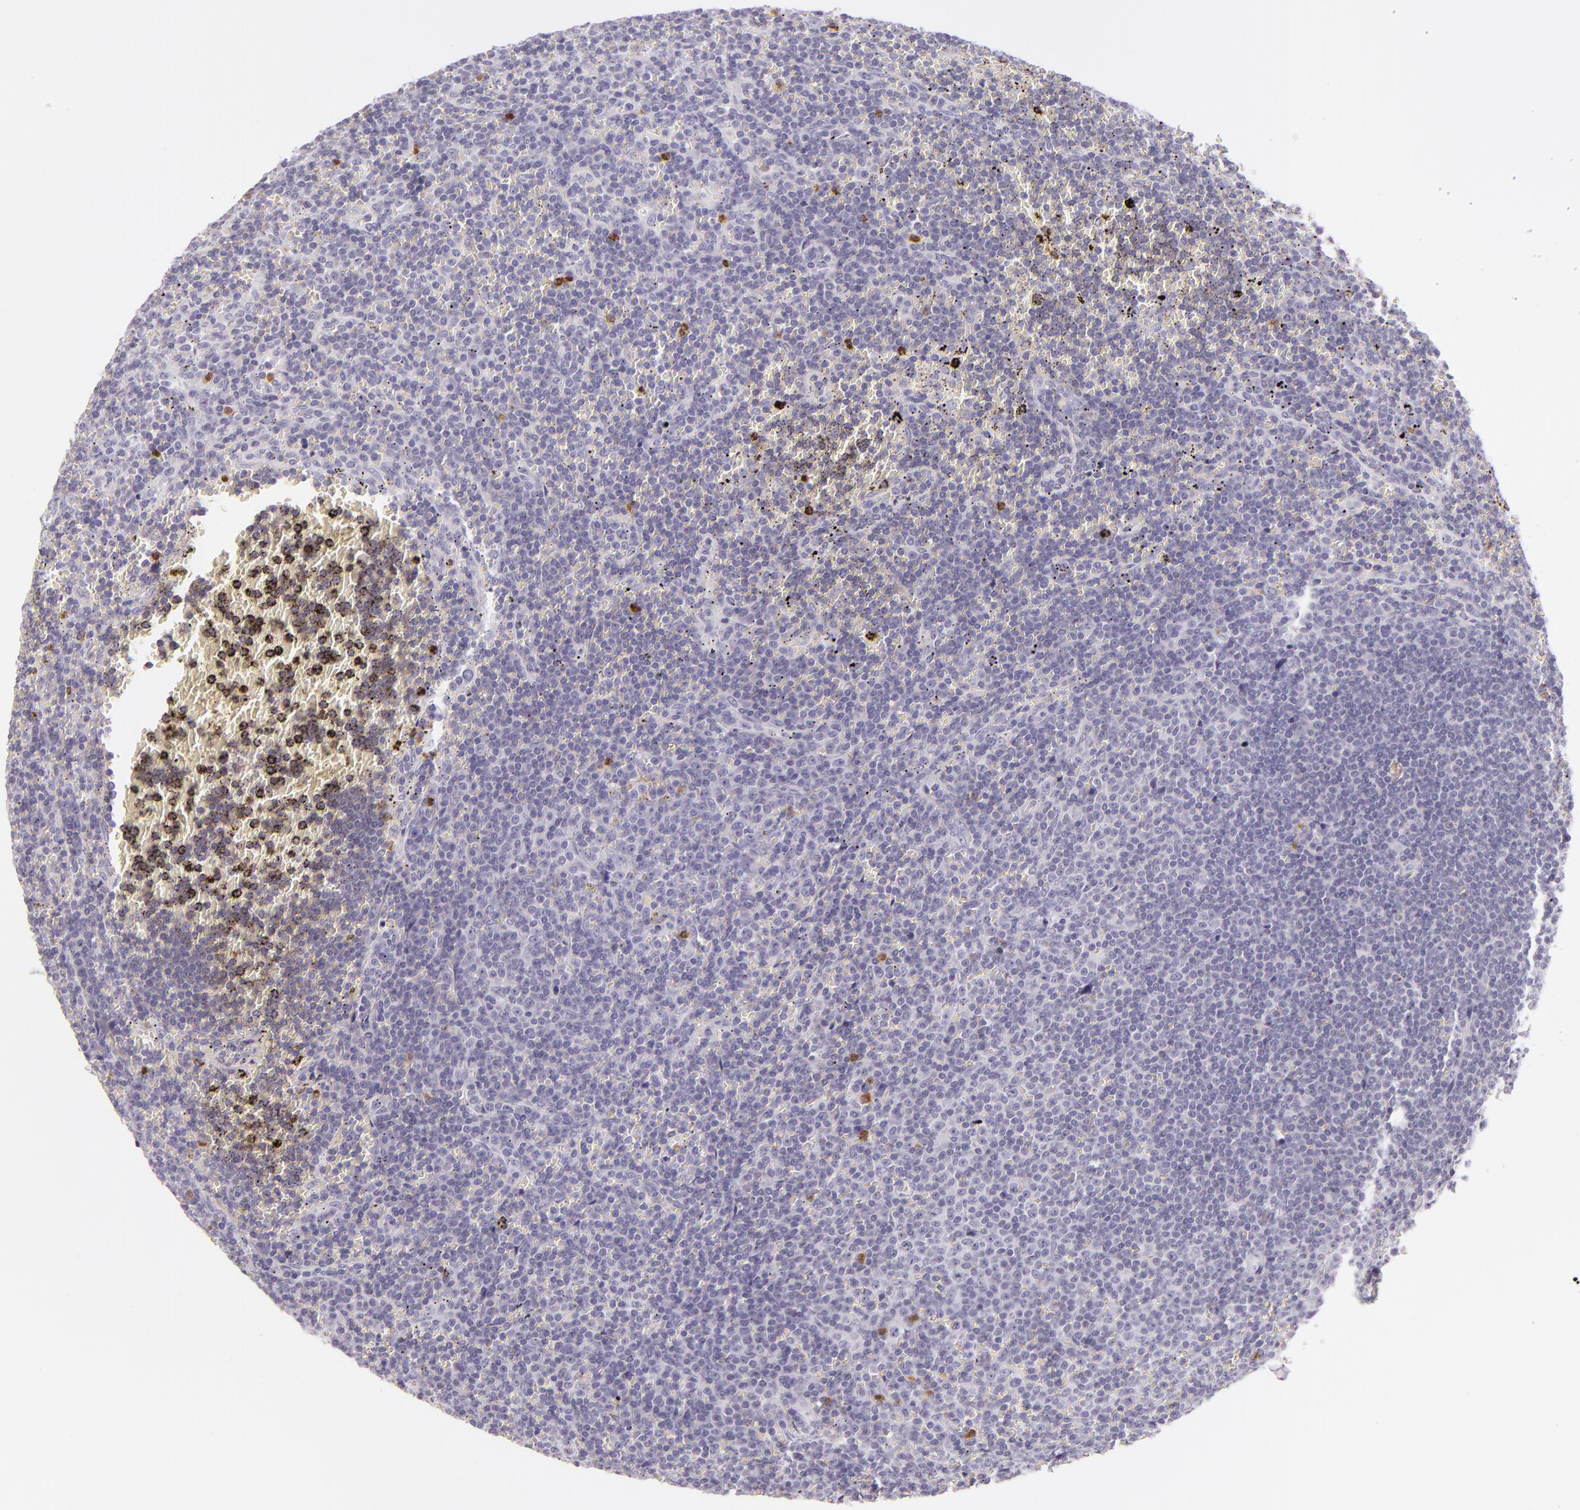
{"staining": {"intensity": "negative", "quantity": "none", "location": "none"}, "tissue": "lymphoma", "cell_type": "Tumor cells", "image_type": "cancer", "snomed": [{"axis": "morphology", "description": "Malignant lymphoma, non-Hodgkin's type, Low grade"}, {"axis": "topography", "description": "Spleen"}], "caption": "Image shows no protein positivity in tumor cells of low-grade malignant lymphoma, non-Hodgkin's type tissue.", "gene": "CEACAM1", "patient": {"sex": "male", "age": 80}}